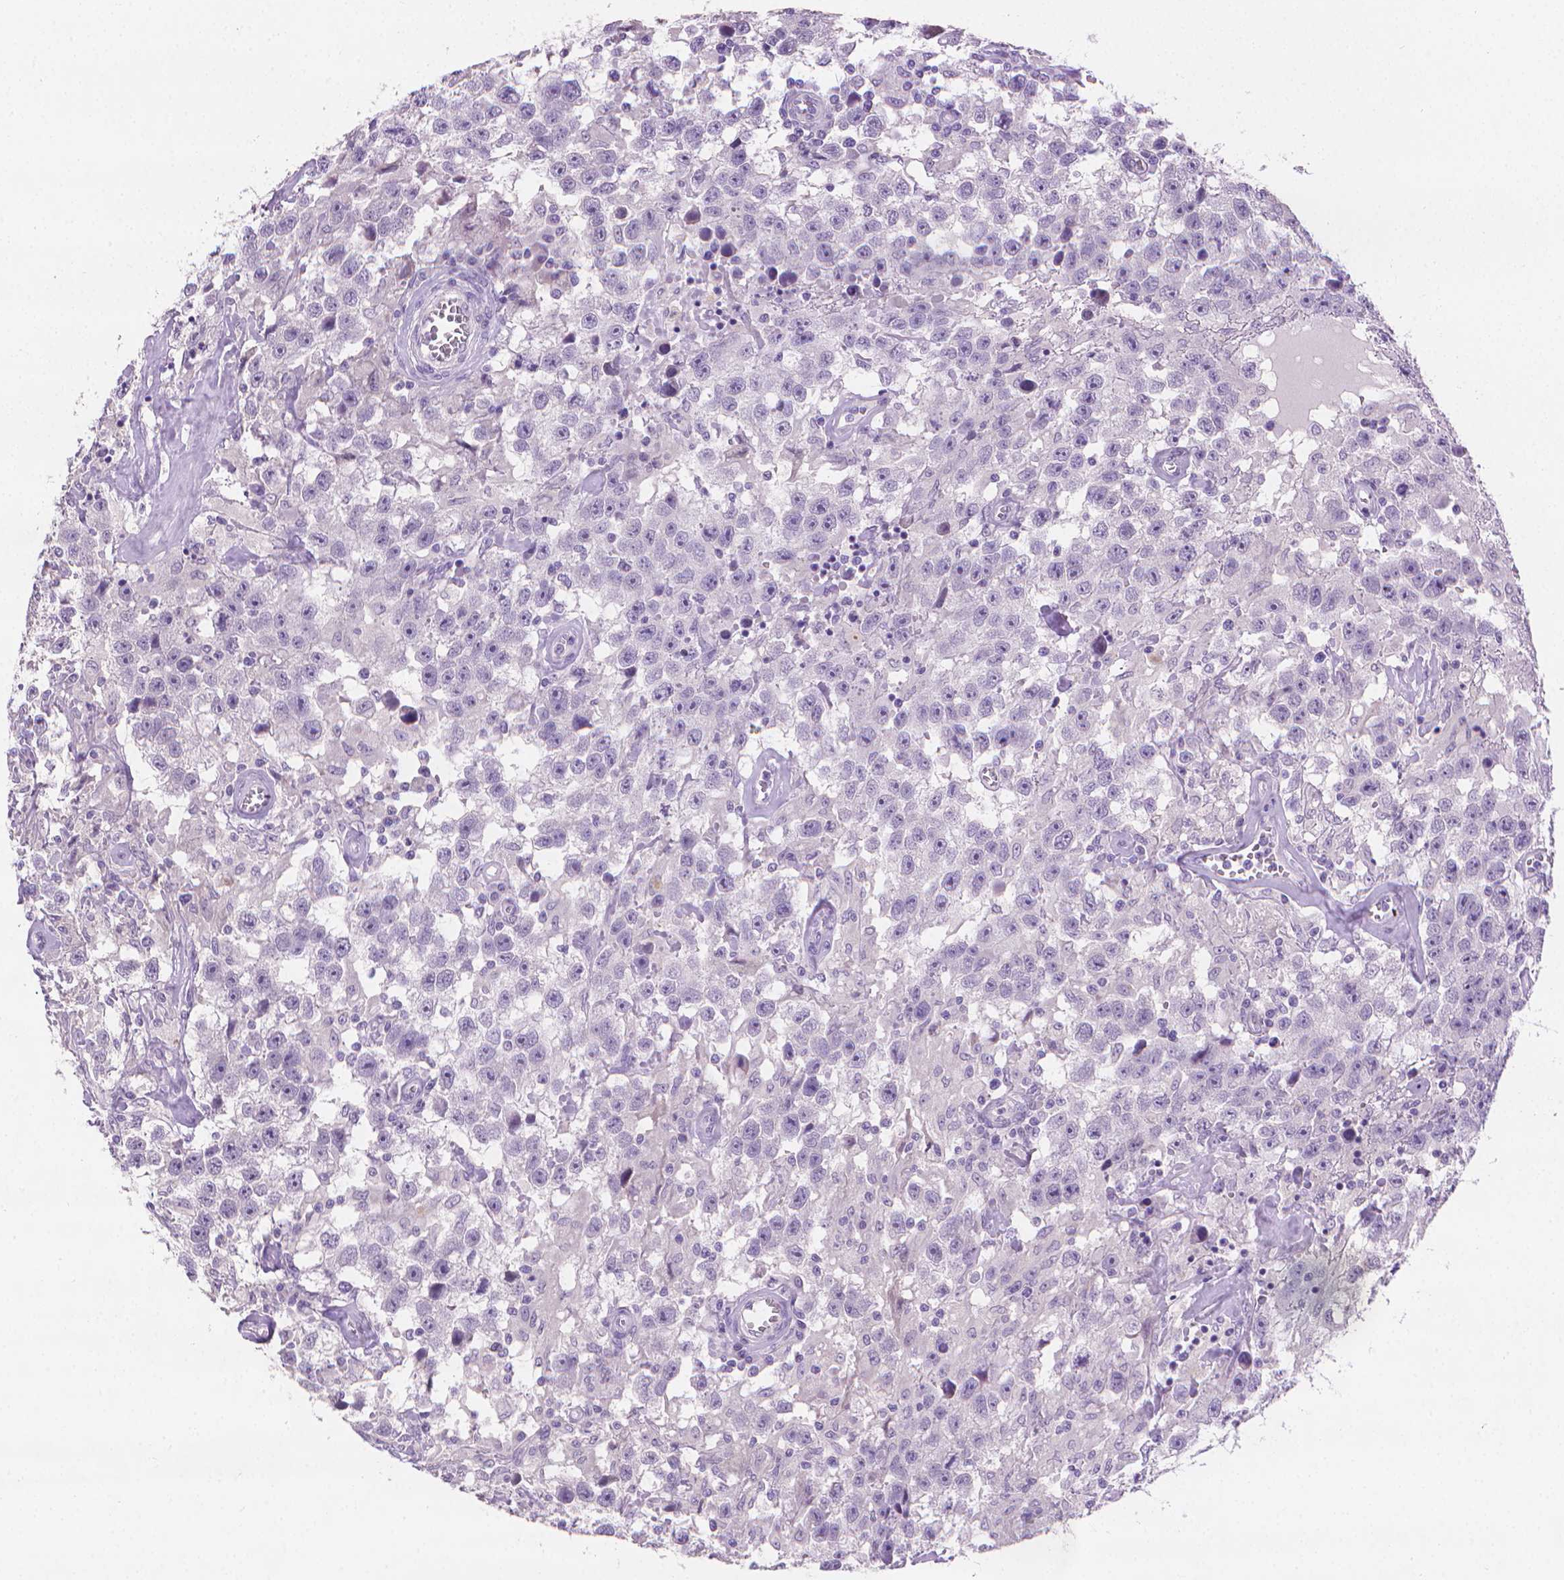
{"staining": {"intensity": "negative", "quantity": "none", "location": "none"}, "tissue": "testis cancer", "cell_type": "Tumor cells", "image_type": "cancer", "snomed": [{"axis": "morphology", "description": "Seminoma, NOS"}, {"axis": "topography", "description": "Testis"}], "caption": "There is no significant positivity in tumor cells of seminoma (testis).", "gene": "TNNI2", "patient": {"sex": "male", "age": 43}}